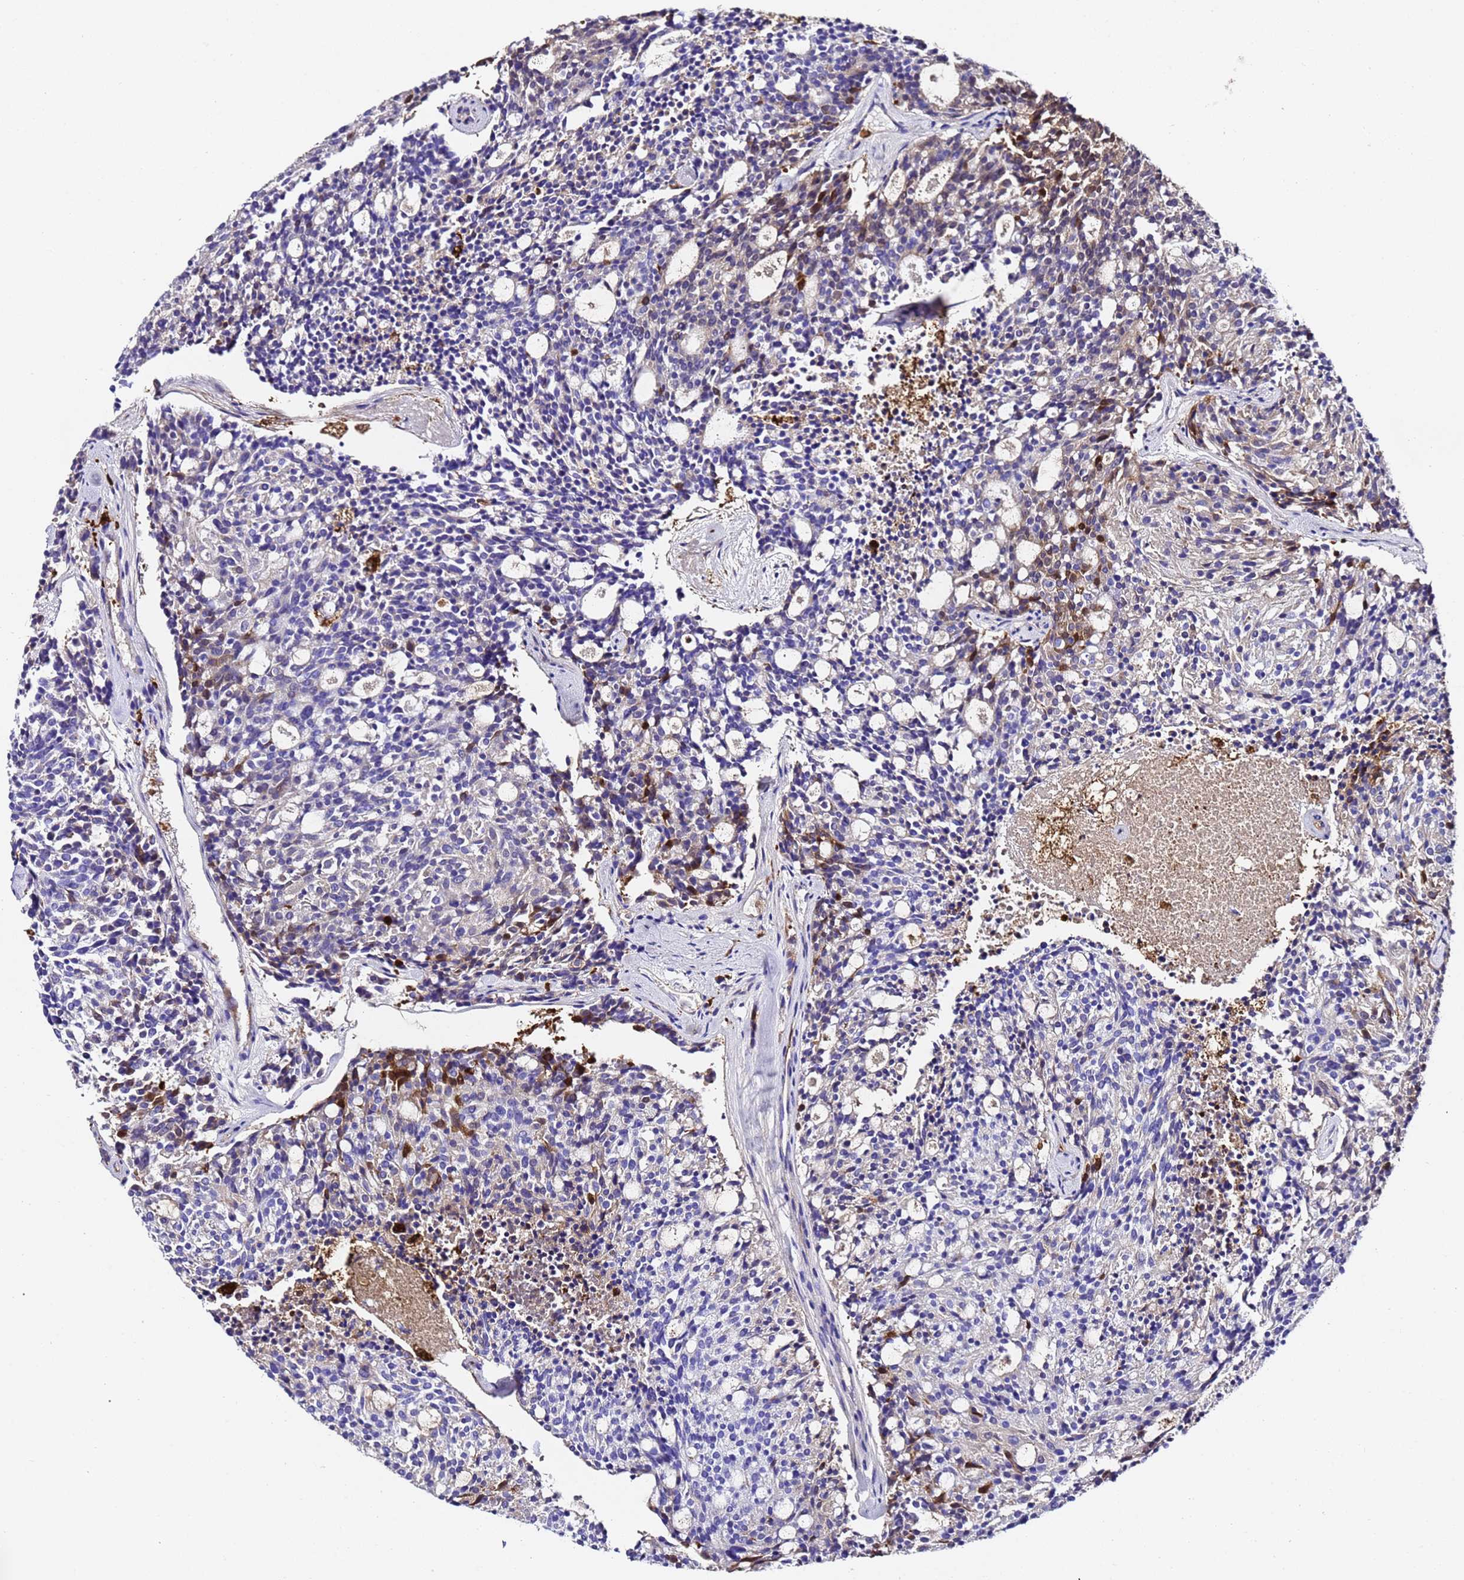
{"staining": {"intensity": "moderate", "quantity": "<25%", "location": "cytoplasmic/membranous"}, "tissue": "carcinoid", "cell_type": "Tumor cells", "image_type": "cancer", "snomed": [{"axis": "morphology", "description": "Carcinoid, malignant, NOS"}, {"axis": "topography", "description": "Pancreas"}], "caption": "The immunohistochemical stain shows moderate cytoplasmic/membranous positivity in tumor cells of malignant carcinoid tissue.", "gene": "FTL", "patient": {"sex": "female", "age": 54}}